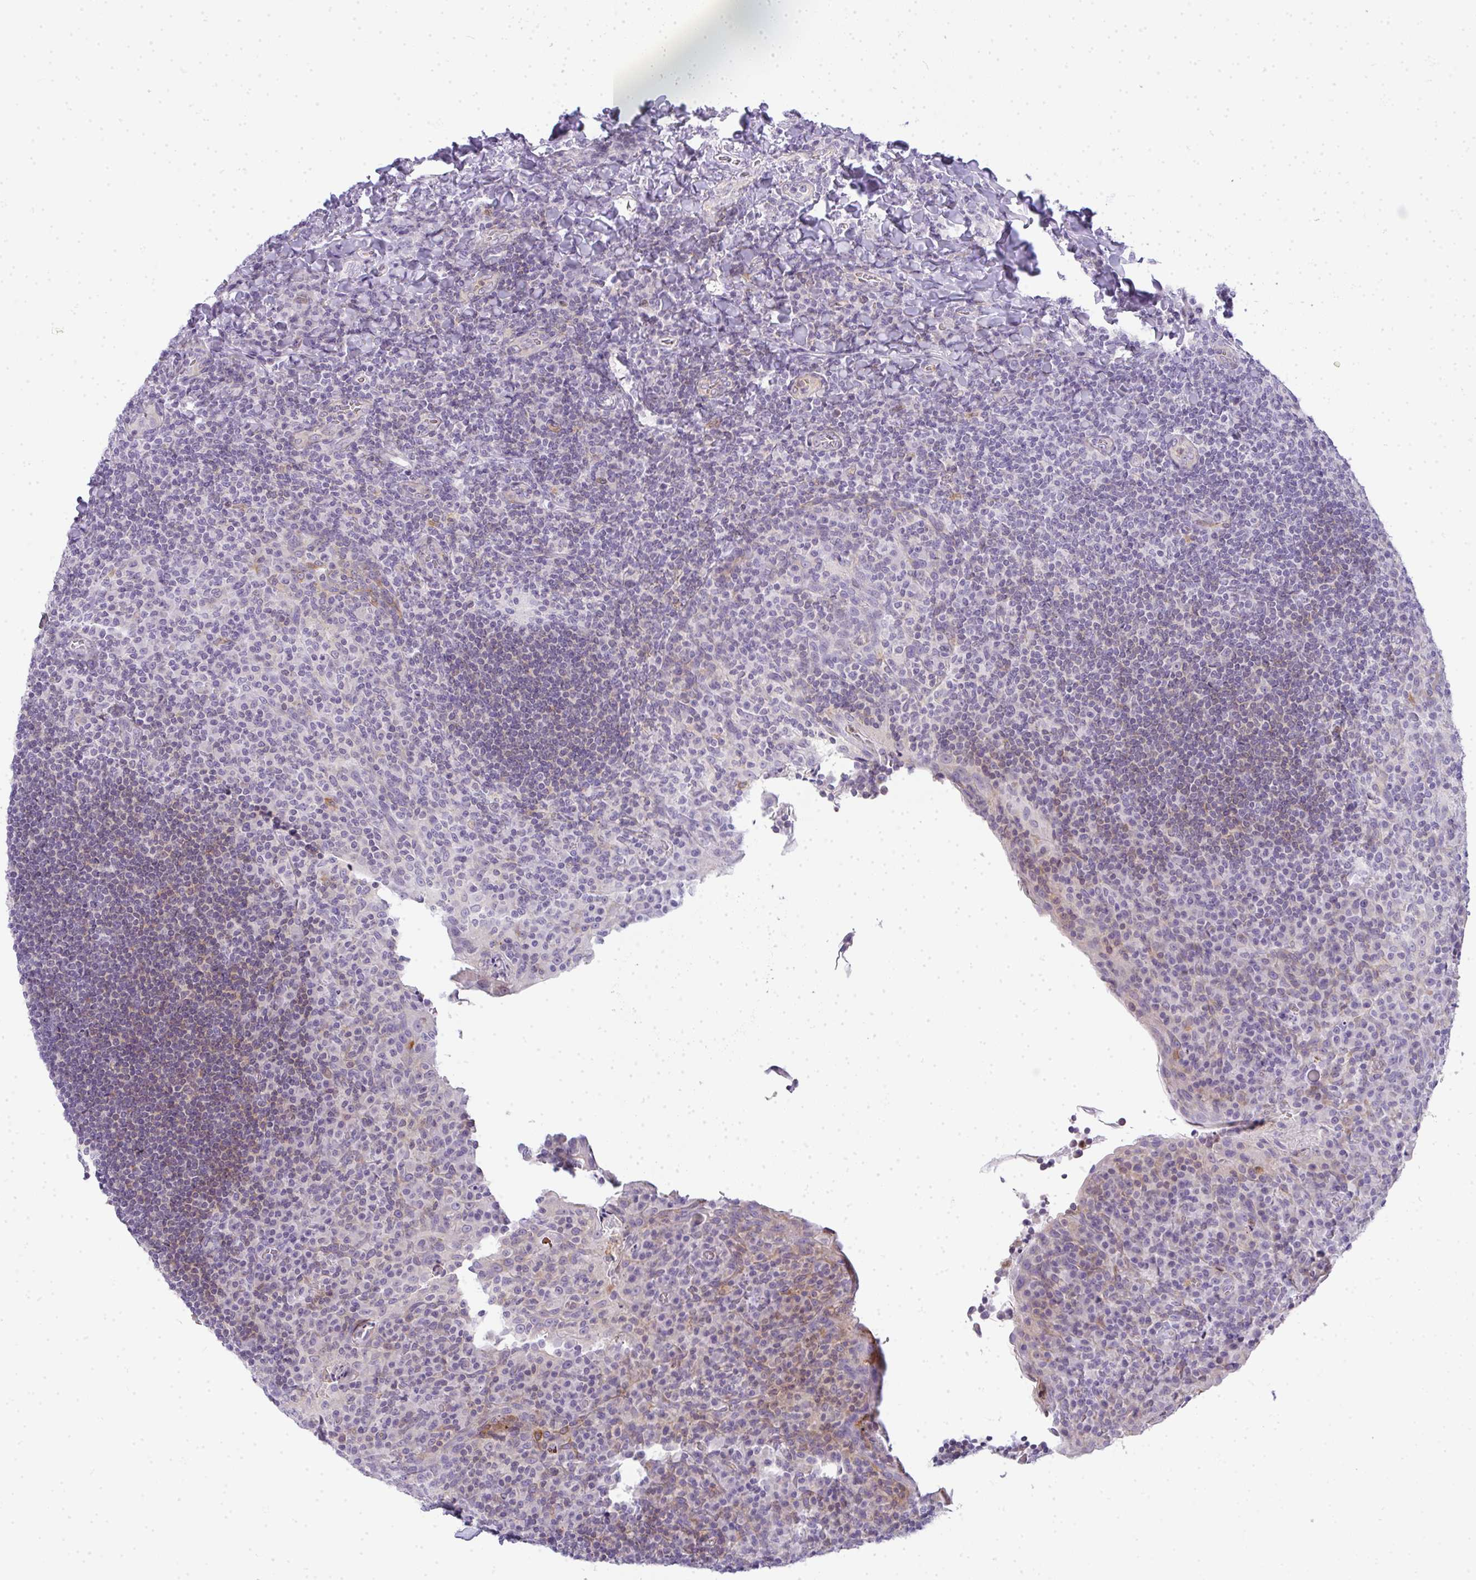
{"staining": {"intensity": "negative", "quantity": "none", "location": "none"}, "tissue": "tonsil", "cell_type": "Germinal center cells", "image_type": "normal", "snomed": [{"axis": "morphology", "description": "Normal tissue, NOS"}, {"axis": "topography", "description": "Tonsil"}], "caption": "This is an immunohistochemistry histopathology image of unremarkable human tonsil. There is no positivity in germinal center cells.", "gene": "LIPE", "patient": {"sex": "male", "age": 17}}